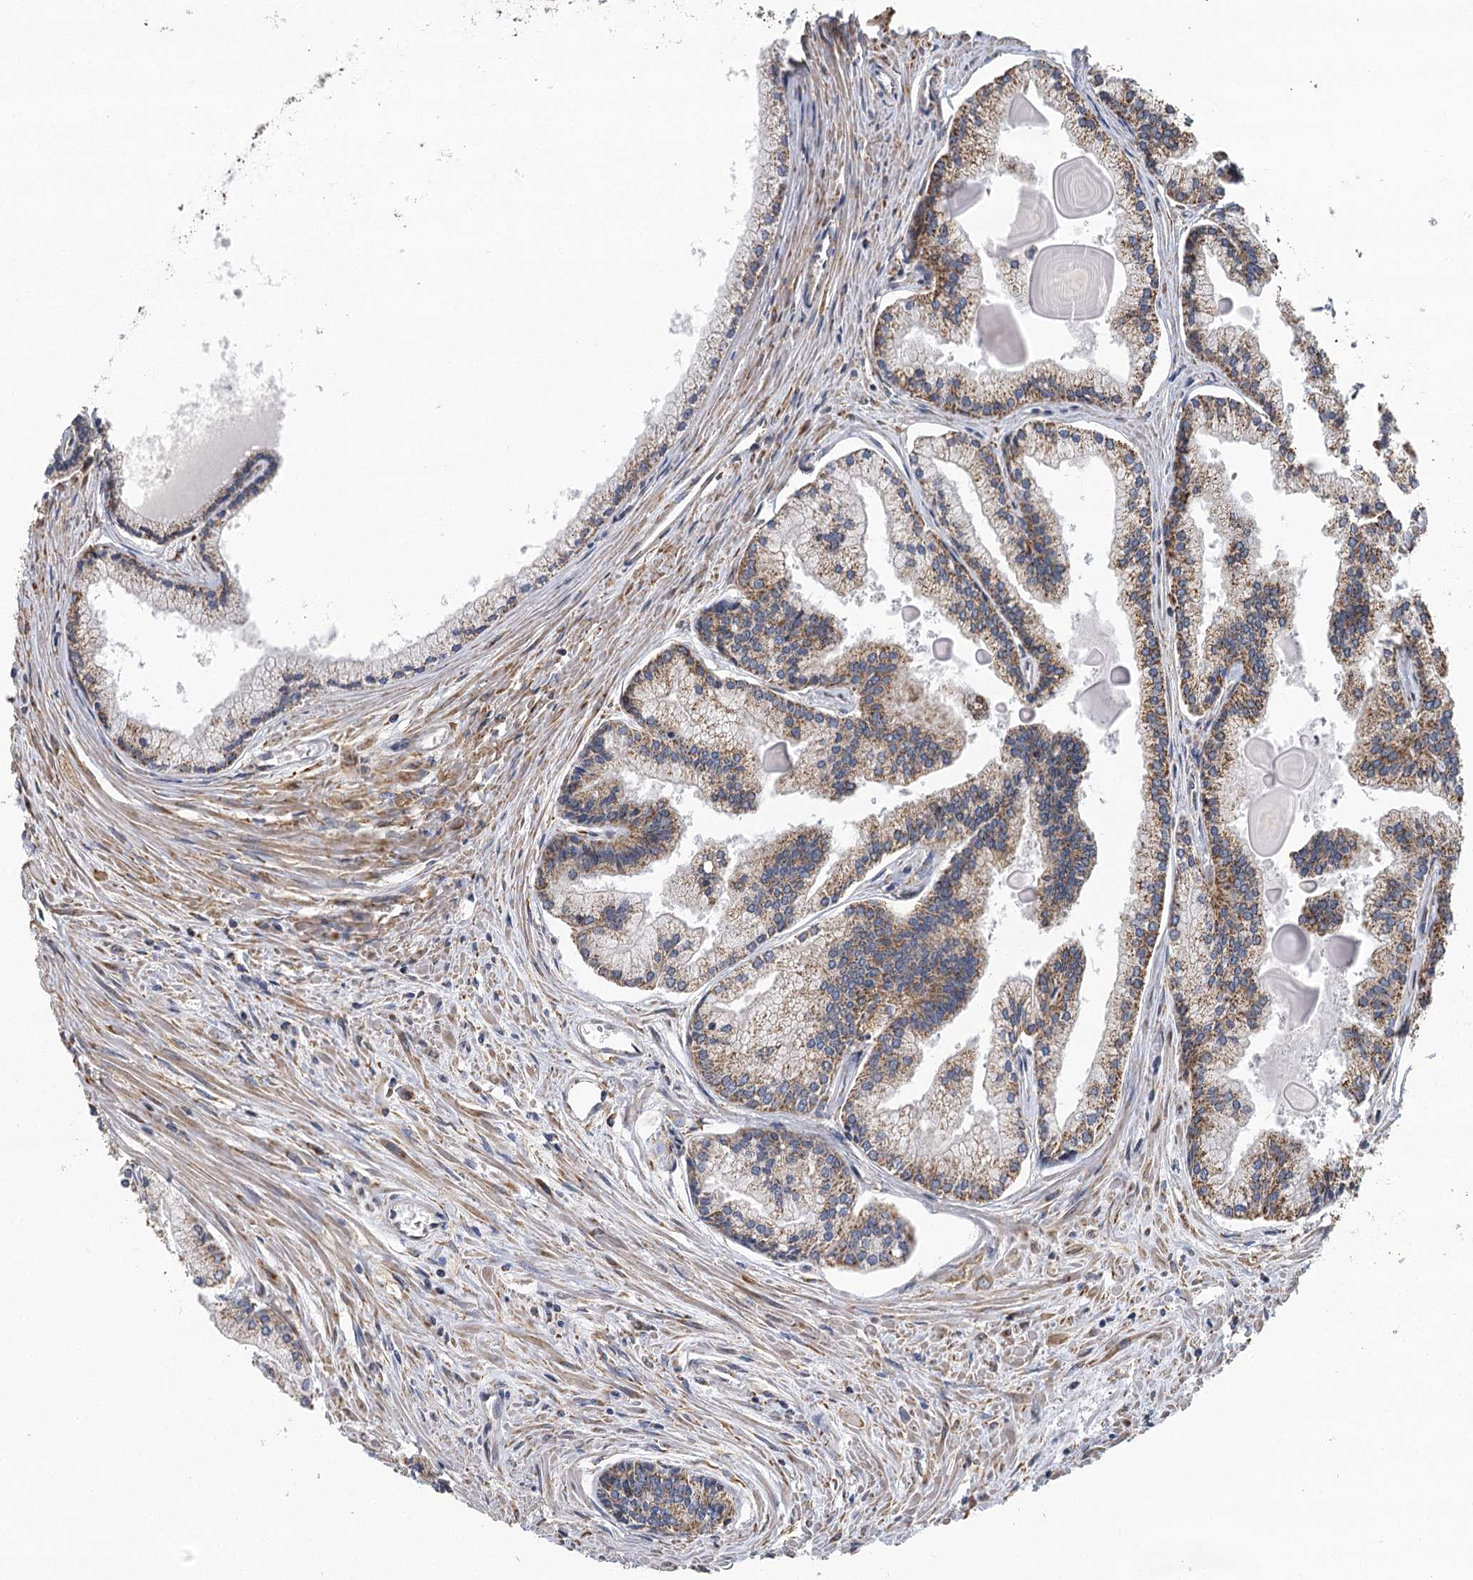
{"staining": {"intensity": "moderate", "quantity": ">75%", "location": "cytoplasmic/membranous"}, "tissue": "prostate cancer", "cell_type": "Tumor cells", "image_type": "cancer", "snomed": [{"axis": "morphology", "description": "Adenocarcinoma, High grade"}, {"axis": "topography", "description": "Prostate"}], "caption": "A micrograph of human prostate adenocarcinoma (high-grade) stained for a protein demonstrates moderate cytoplasmic/membranous brown staining in tumor cells.", "gene": "IL11RA", "patient": {"sex": "male", "age": 68}}